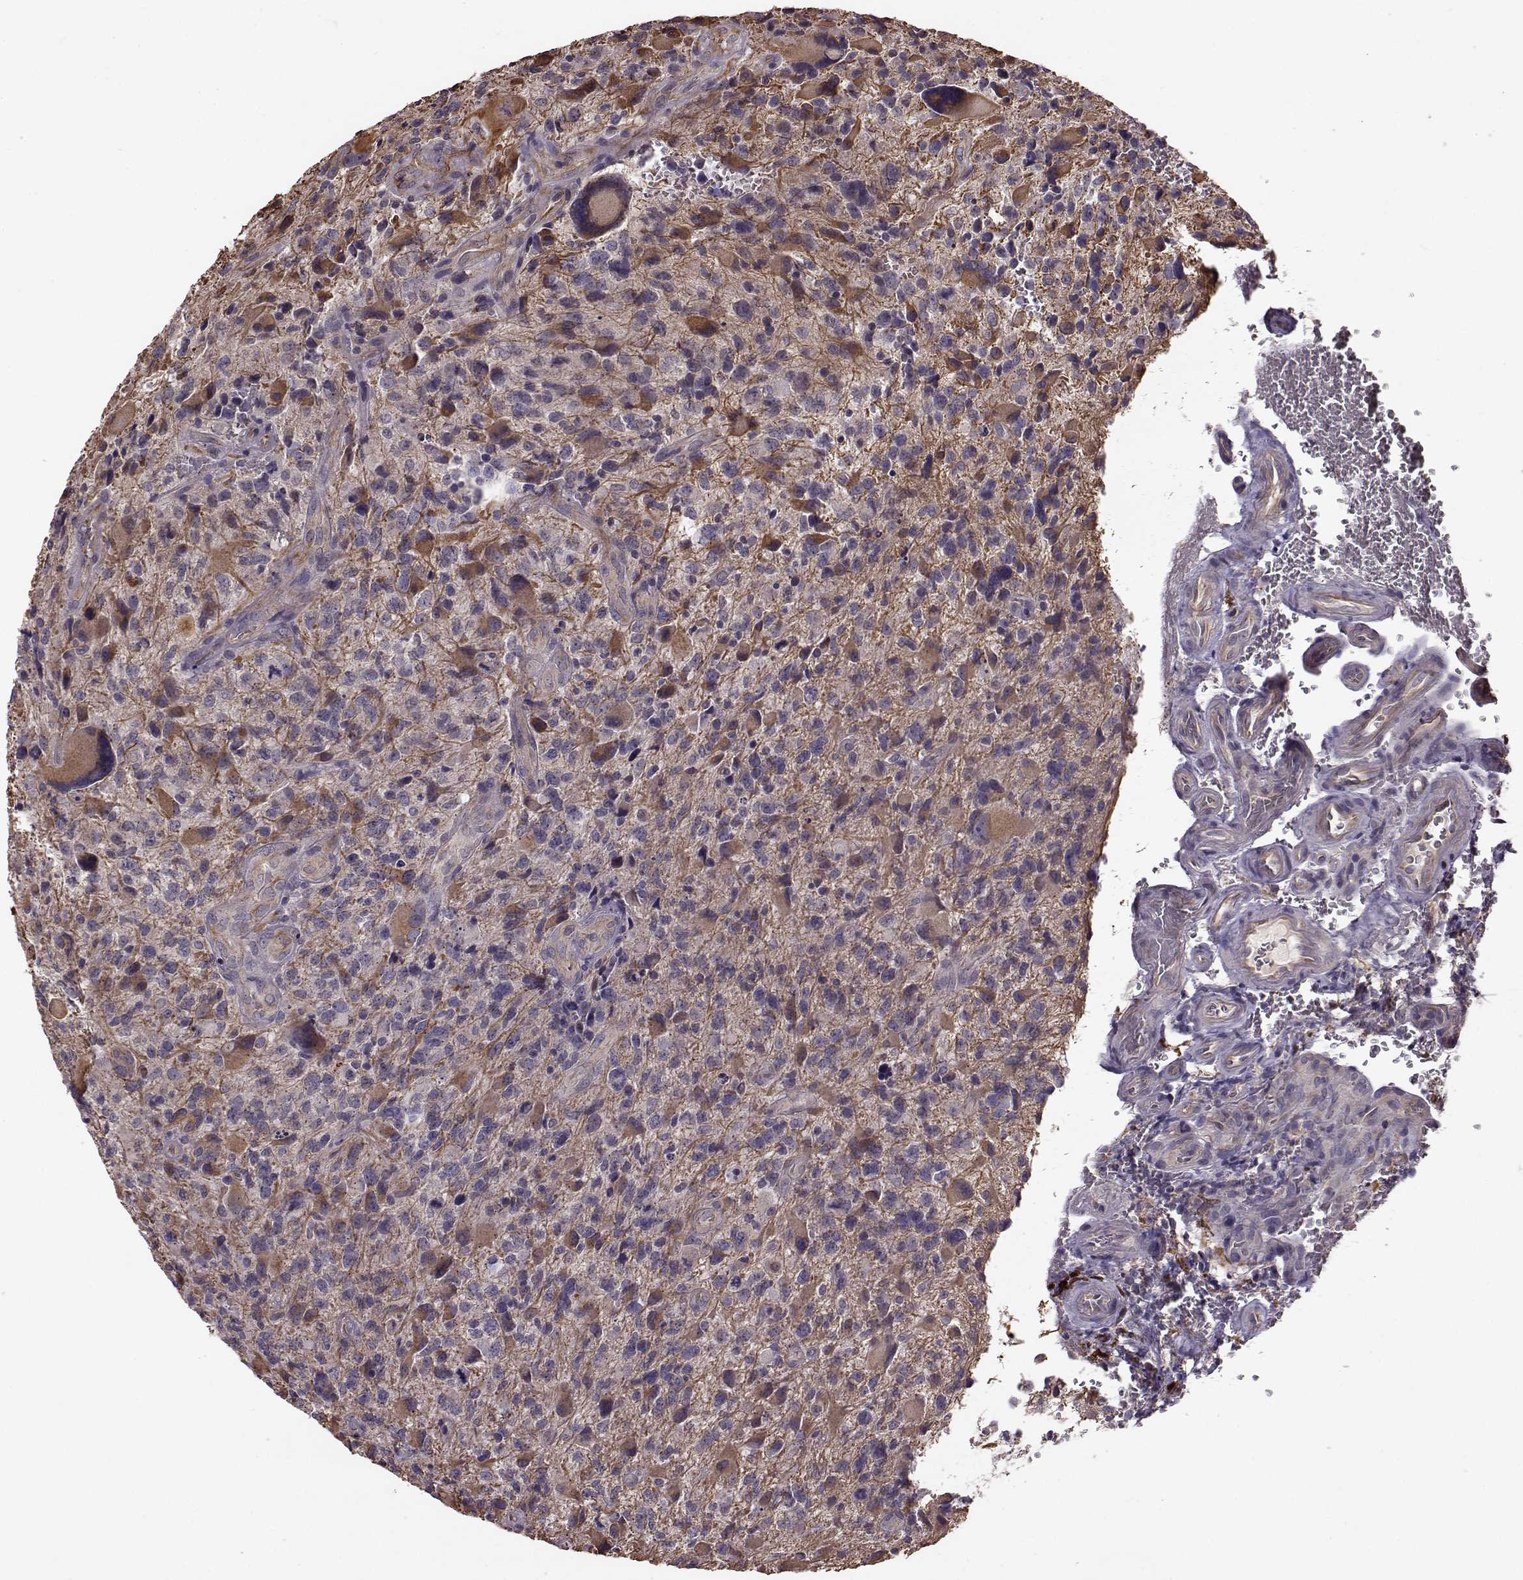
{"staining": {"intensity": "moderate", "quantity": "<25%", "location": "cytoplasmic/membranous"}, "tissue": "glioma", "cell_type": "Tumor cells", "image_type": "cancer", "snomed": [{"axis": "morphology", "description": "Glioma, malignant, NOS"}, {"axis": "morphology", "description": "Glioma, malignant, High grade"}, {"axis": "topography", "description": "Brain"}], "caption": "A high-resolution photomicrograph shows IHC staining of glioma, which displays moderate cytoplasmic/membranous expression in about <25% of tumor cells. (DAB IHC, brown staining for protein, blue staining for nuclei).", "gene": "NTF3", "patient": {"sex": "female", "age": 71}}